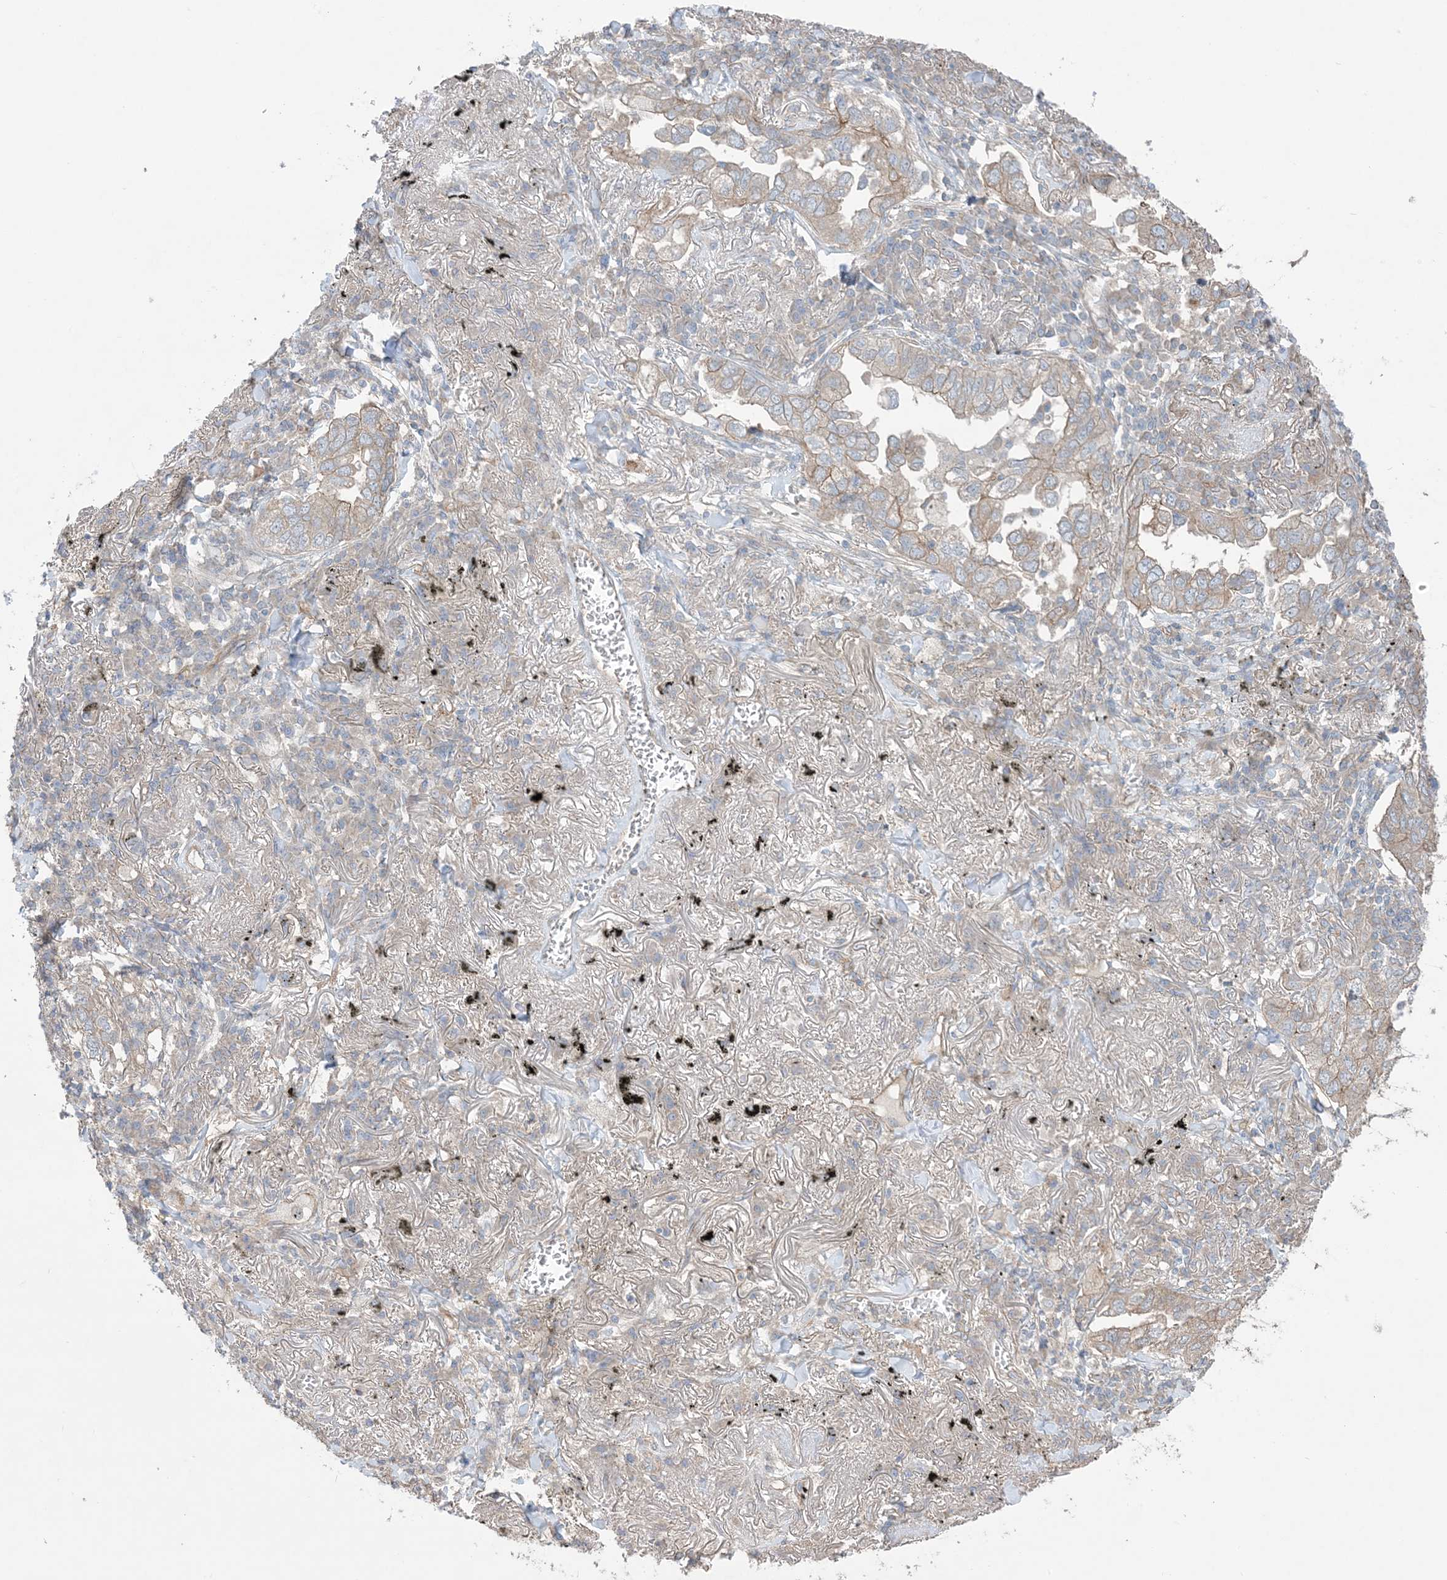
{"staining": {"intensity": "weak", "quantity": "25%-75%", "location": "cytoplasmic/membranous"}, "tissue": "lung cancer", "cell_type": "Tumor cells", "image_type": "cancer", "snomed": [{"axis": "morphology", "description": "Adenocarcinoma, NOS"}, {"axis": "topography", "description": "Lung"}], "caption": "Immunohistochemistry staining of lung cancer, which displays low levels of weak cytoplasmic/membranous staining in approximately 25%-75% of tumor cells indicating weak cytoplasmic/membranous protein positivity. The staining was performed using DAB (brown) for protein detection and nuclei were counterstained in hematoxylin (blue).", "gene": "CCNY", "patient": {"sex": "male", "age": 65}}